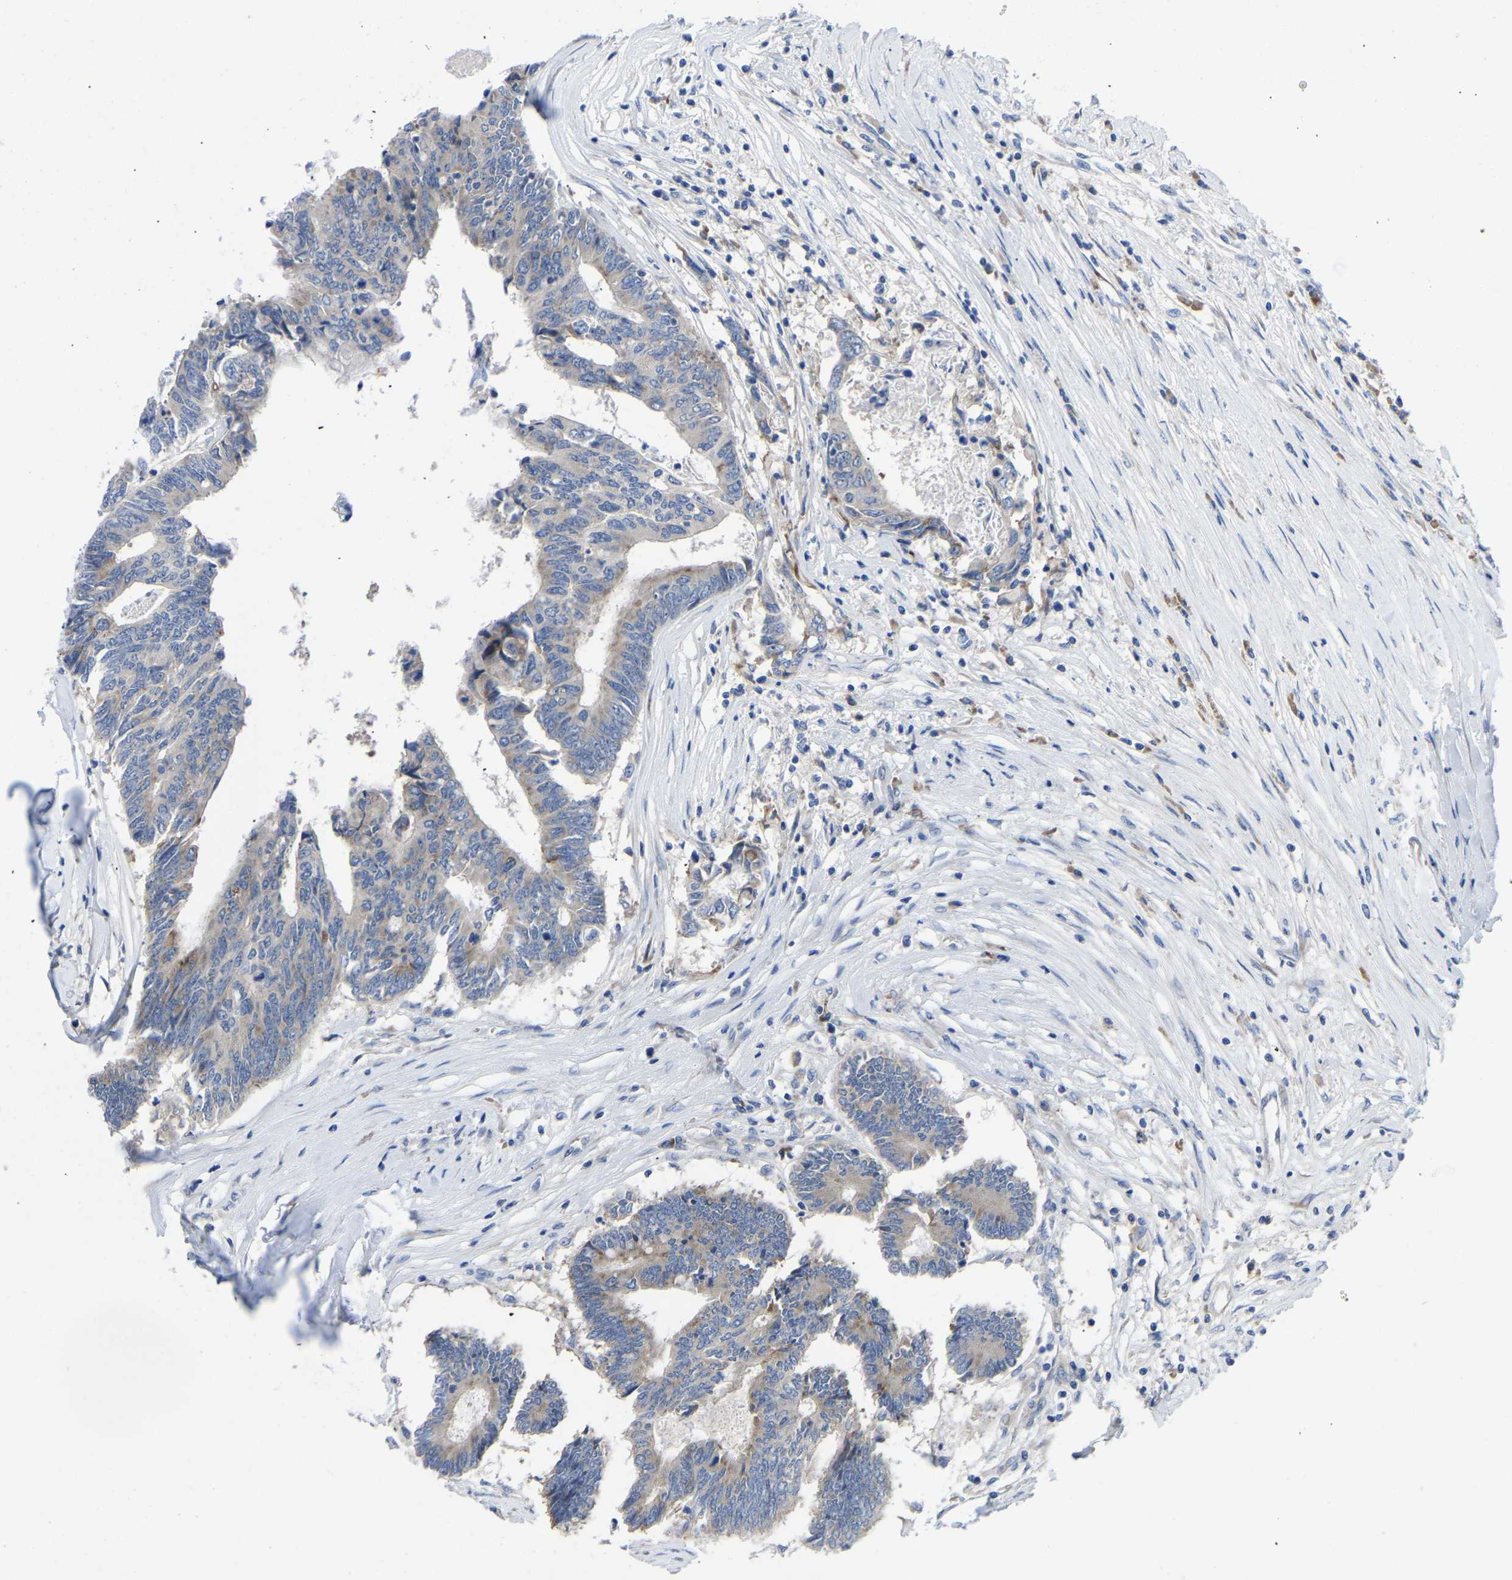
{"staining": {"intensity": "negative", "quantity": "none", "location": "none"}, "tissue": "colorectal cancer", "cell_type": "Tumor cells", "image_type": "cancer", "snomed": [{"axis": "morphology", "description": "Adenocarcinoma, NOS"}, {"axis": "topography", "description": "Rectum"}], "caption": "Colorectal adenocarcinoma stained for a protein using immunohistochemistry demonstrates no staining tumor cells.", "gene": "ABCA10", "patient": {"sex": "male", "age": 63}}